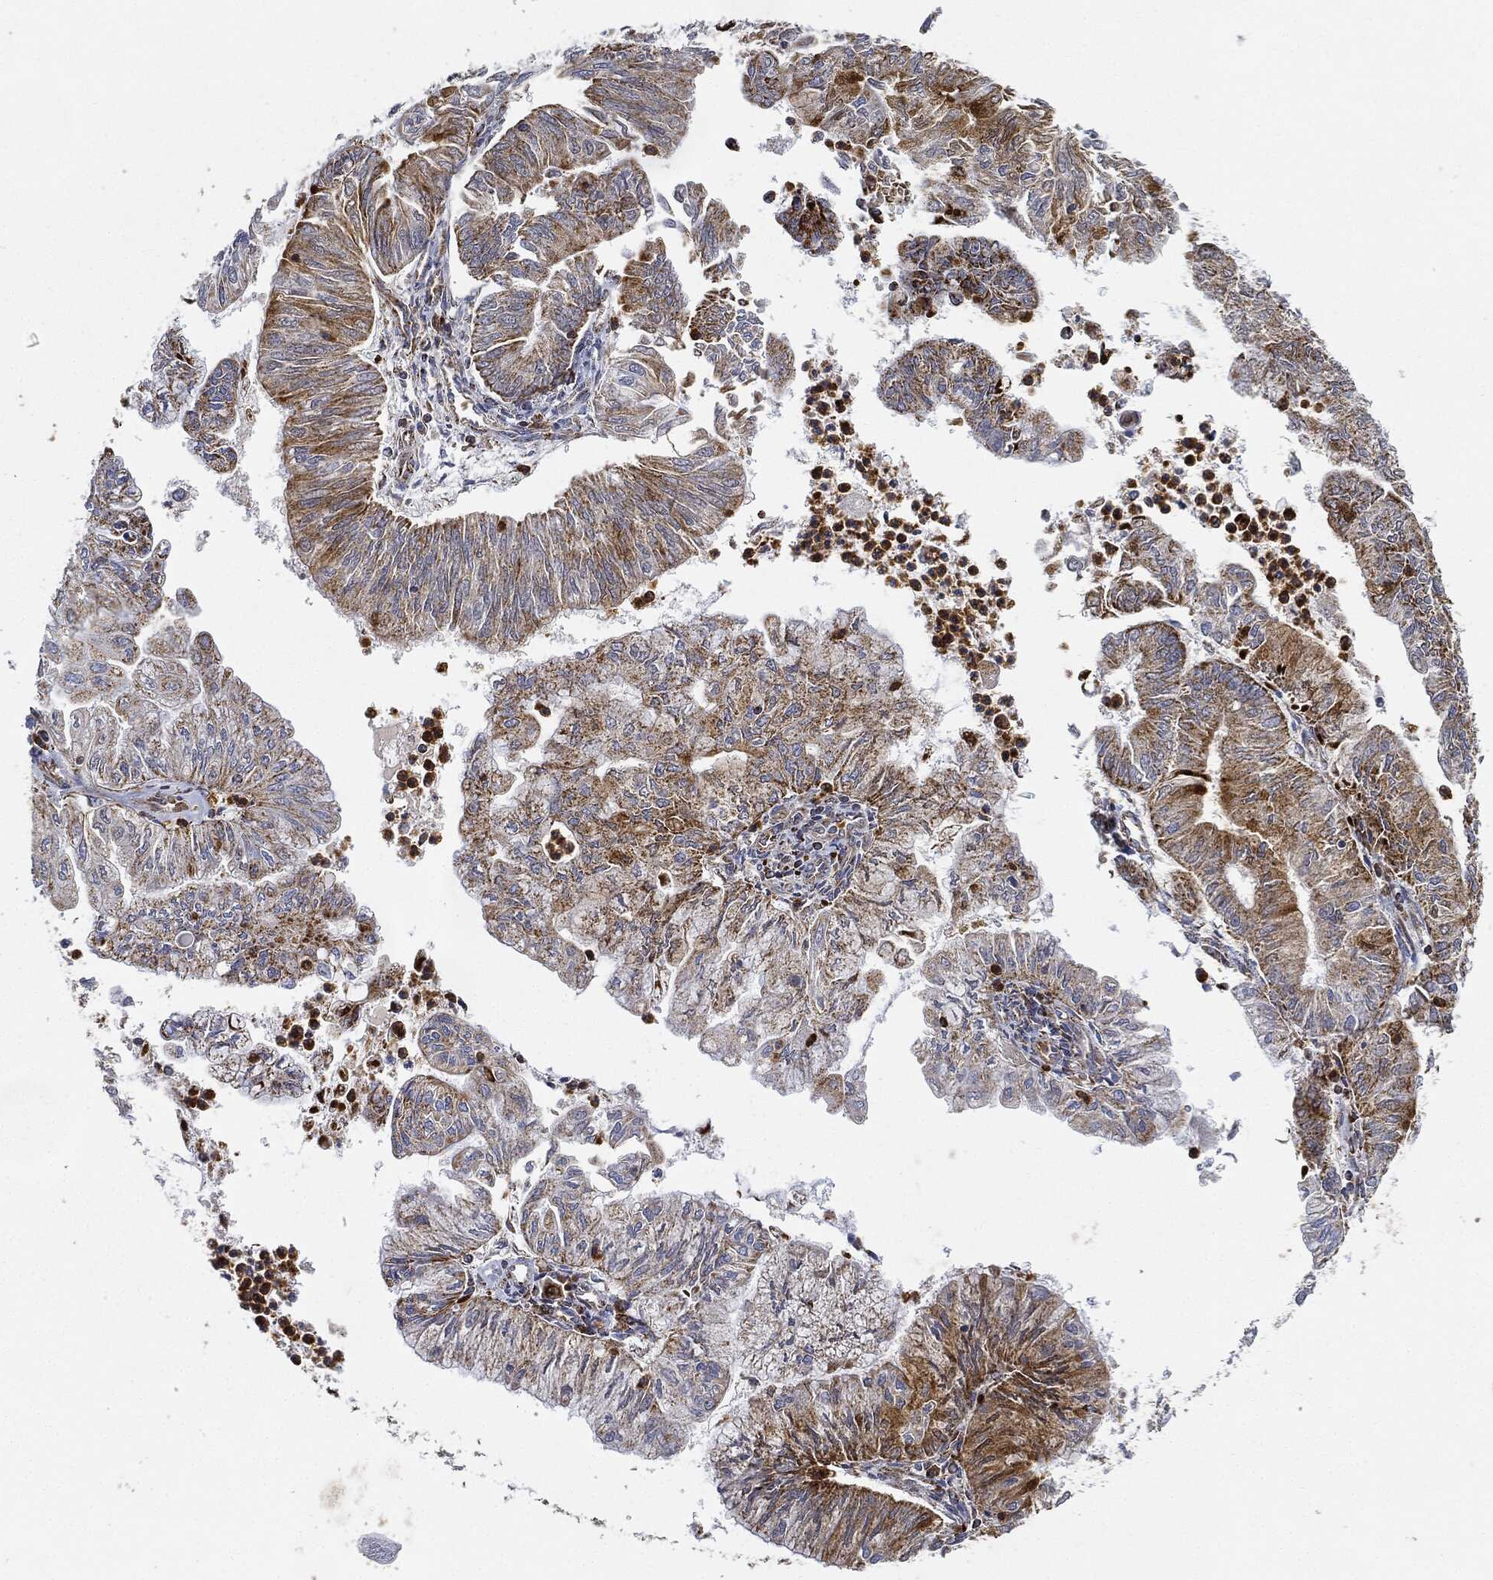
{"staining": {"intensity": "strong", "quantity": ">75%", "location": "cytoplasmic/membranous"}, "tissue": "endometrial cancer", "cell_type": "Tumor cells", "image_type": "cancer", "snomed": [{"axis": "morphology", "description": "Adenocarcinoma, NOS"}, {"axis": "topography", "description": "Endometrium"}], "caption": "Endometrial cancer (adenocarcinoma) stained with a protein marker exhibits strong staining in tumor cells.", "gene": "CAPN15", "patient": {"sex": "female", "age": 59}}